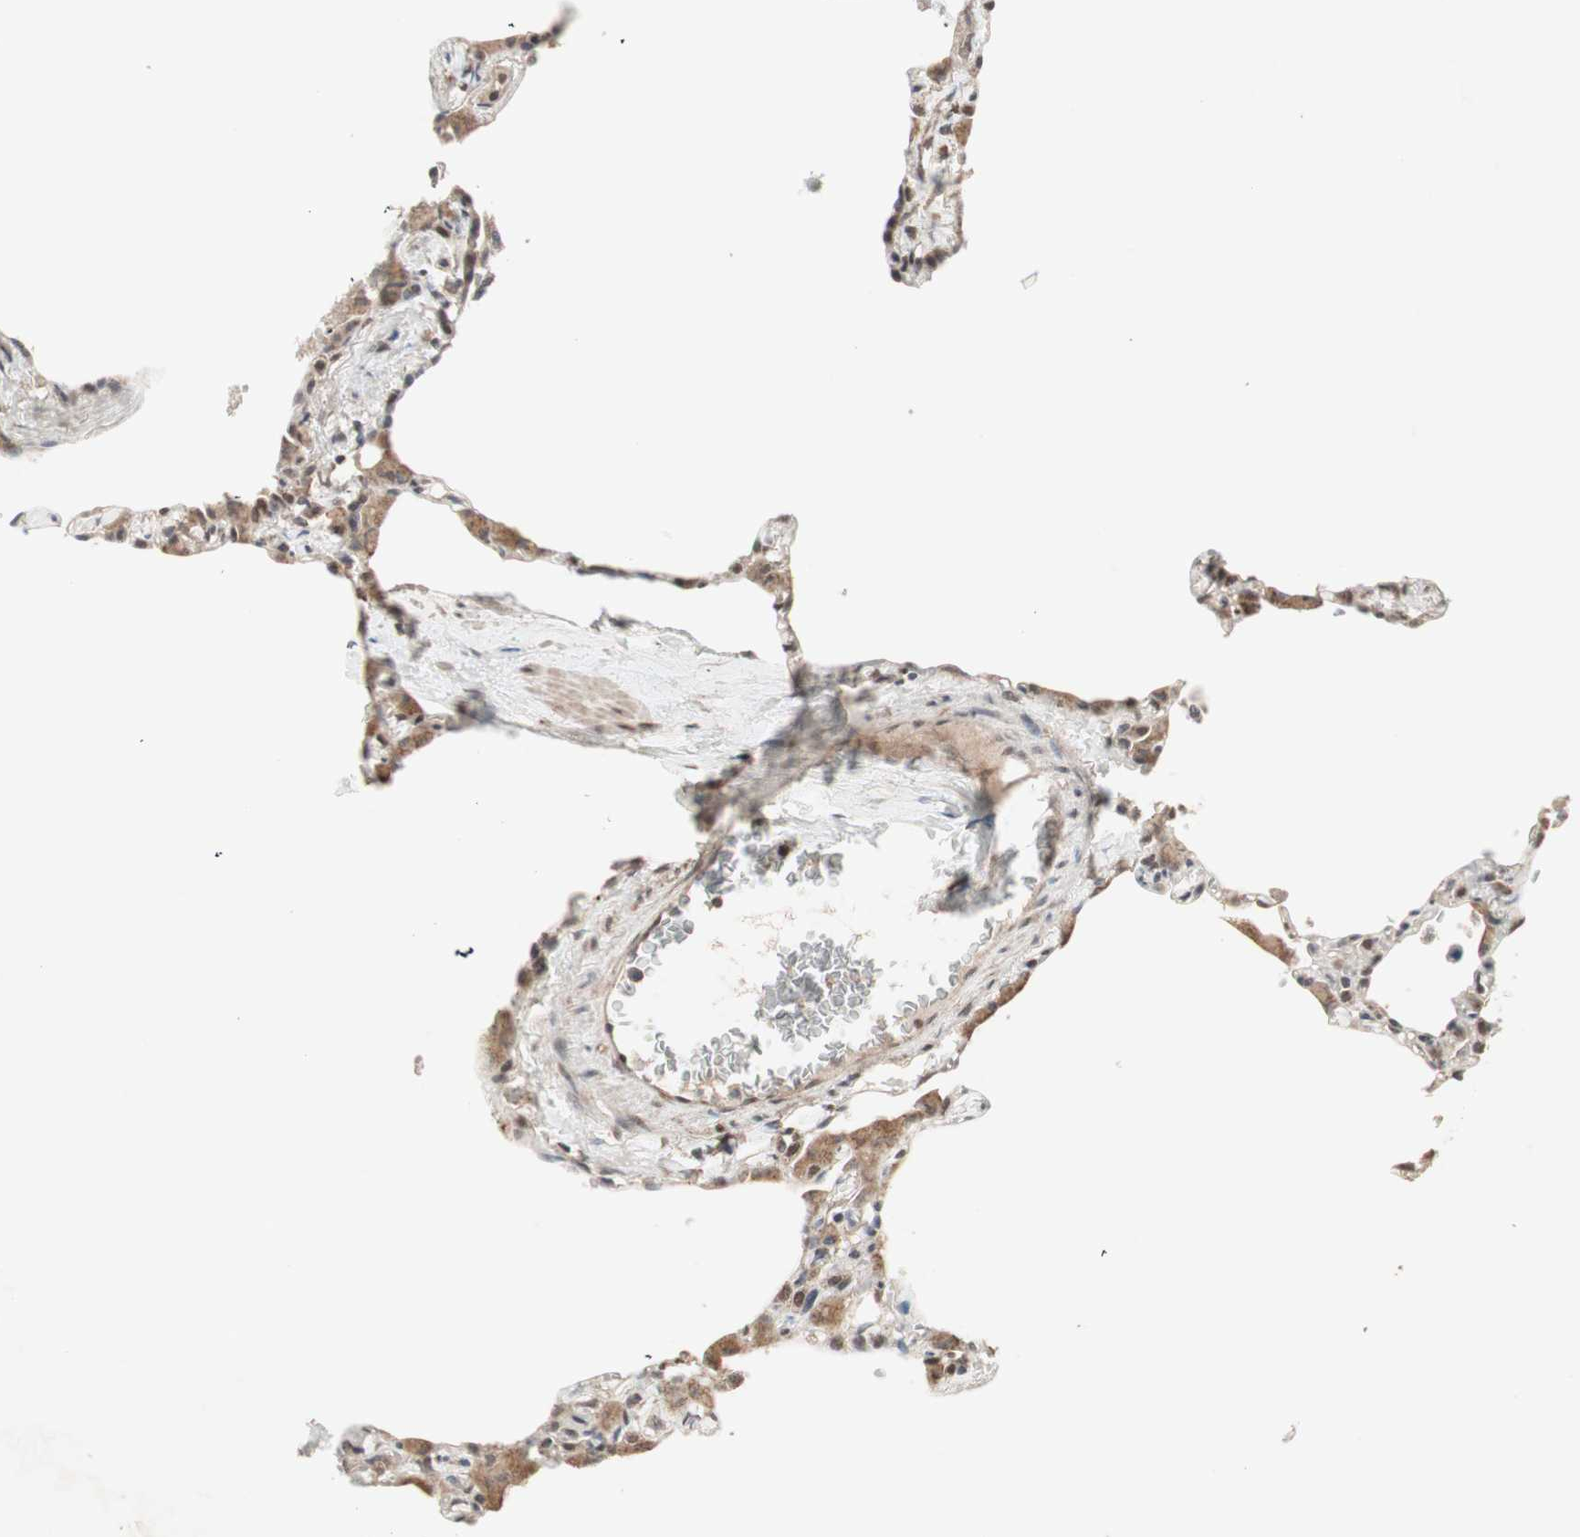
{"staining": {"intensity": "moderate", "quantity": ">75%", "location": "nuclear"}, "tissue": "lung", "cell_type": "Alveolar cells", "image_type": "normal", "snomed": [{"axis": "morphology", "description": "Normal tissue, NOS"}, {"axis": "topography", "description": "Lung"}], "caption": "A medium amount of moderate nuclear staining is seen in about >75% of alveolar cells in unremarkable lung. Using DAB (brown) and hematoxylin (blue) stains, captured at high magnification using brightfield microscopy.", "gene": "ZHX2", "patient": {"sex": "female", "age": 49}}